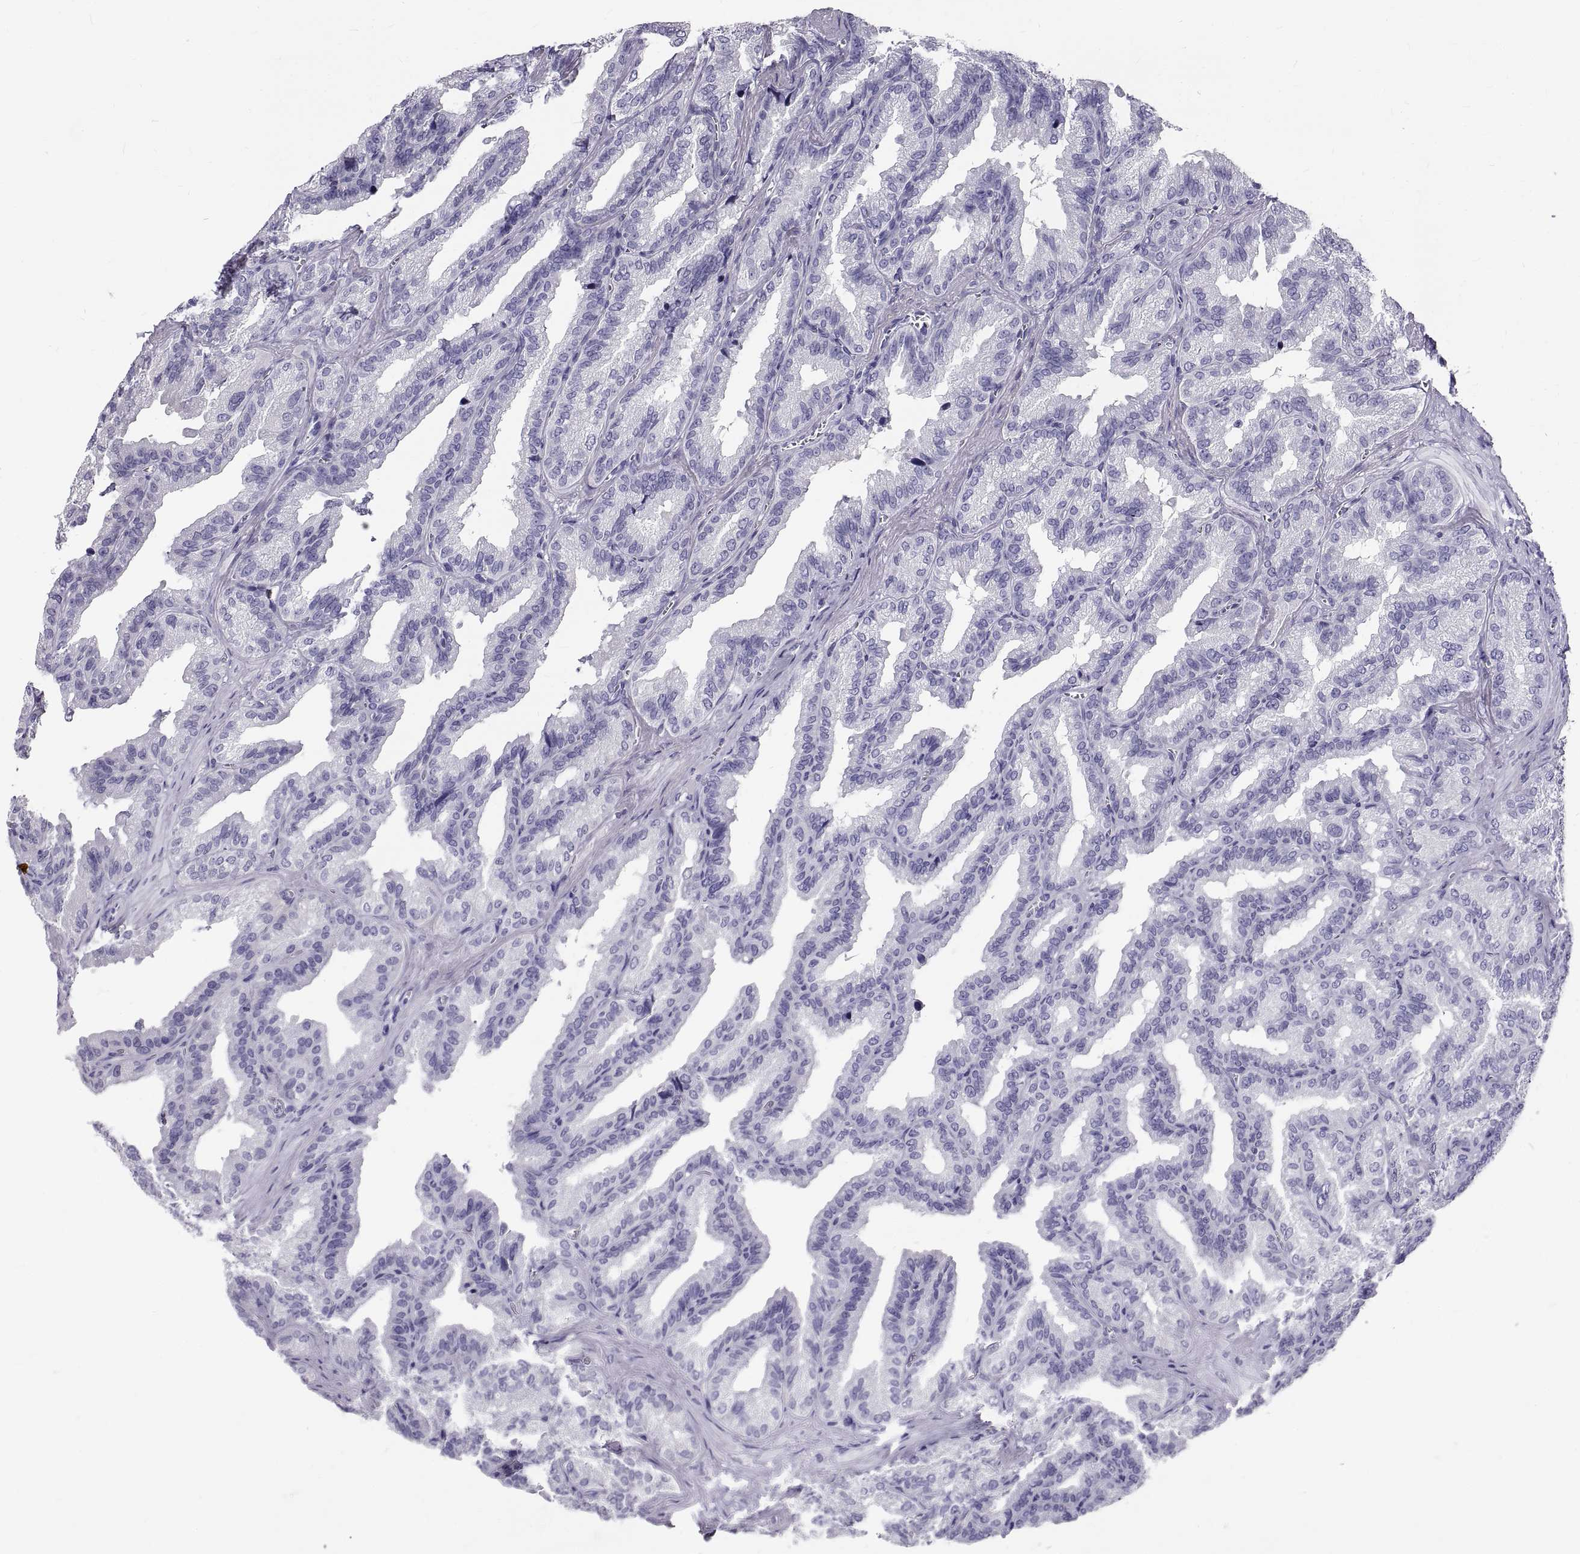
{"staining": {"intensity": "negative", "quantity": "none", "location": "none"}, "tissue": "seminal vesicle", "cell_type": "Glandular cells", "image_type": "normal", "snomed": [{"axis": "morphology", "description": "Normal tissue, NOS"}, {"axis": "topography", "description": "Seminal veicle"}], "caption": "Immunohistochemistry of benign seminal vesicle shows no staining in glandular cells. The staining is performed using DAB (3,3'-diaminobenzidine) brown chromogen with nuclei counter-stained in using hematoxylin.", "gene": "GNG12", "patient": {"sex": "male", "age": 37}}